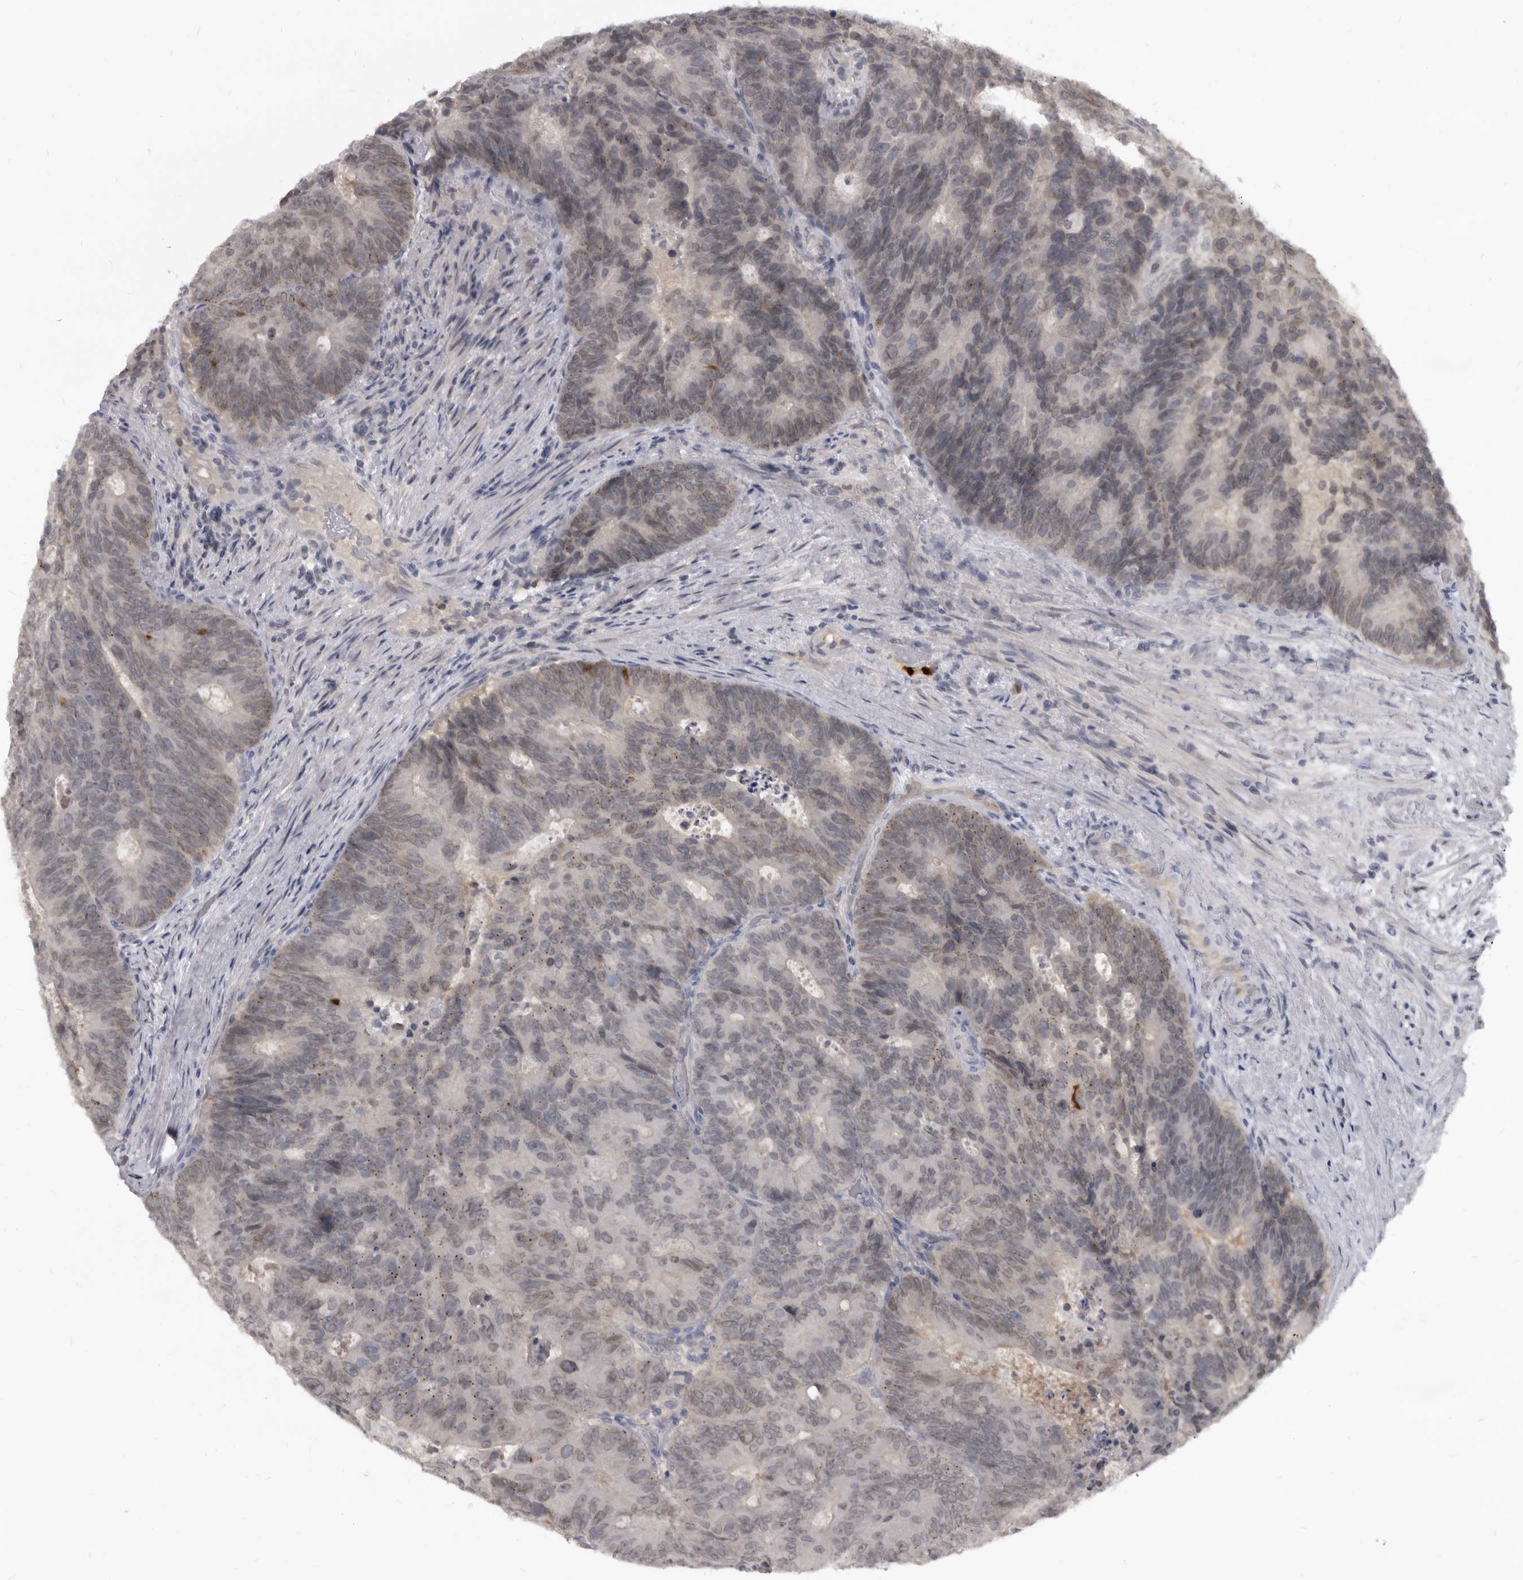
{"staining": {"intensity": "weak", "quantity": "<25%", "location": "cytoplasmic/membranous,nuclear"}, "tissue": "colorectal cancer", "cell_type": "Tumor cells", "image_type": "cancer", "snomed": [{"axis": "morphology", "description": "Adenocarcinoma, NOS"}, {"axis": "topography", "description": "Colon"}], "caption": "DAB (3,3'-diaminobenzidine) immunohistochemical staining of human colorectal cancer shows no significant expression in tumor cells.", "gene": "SULT1E1", "patient": {"sex": "male", "age": 87}}